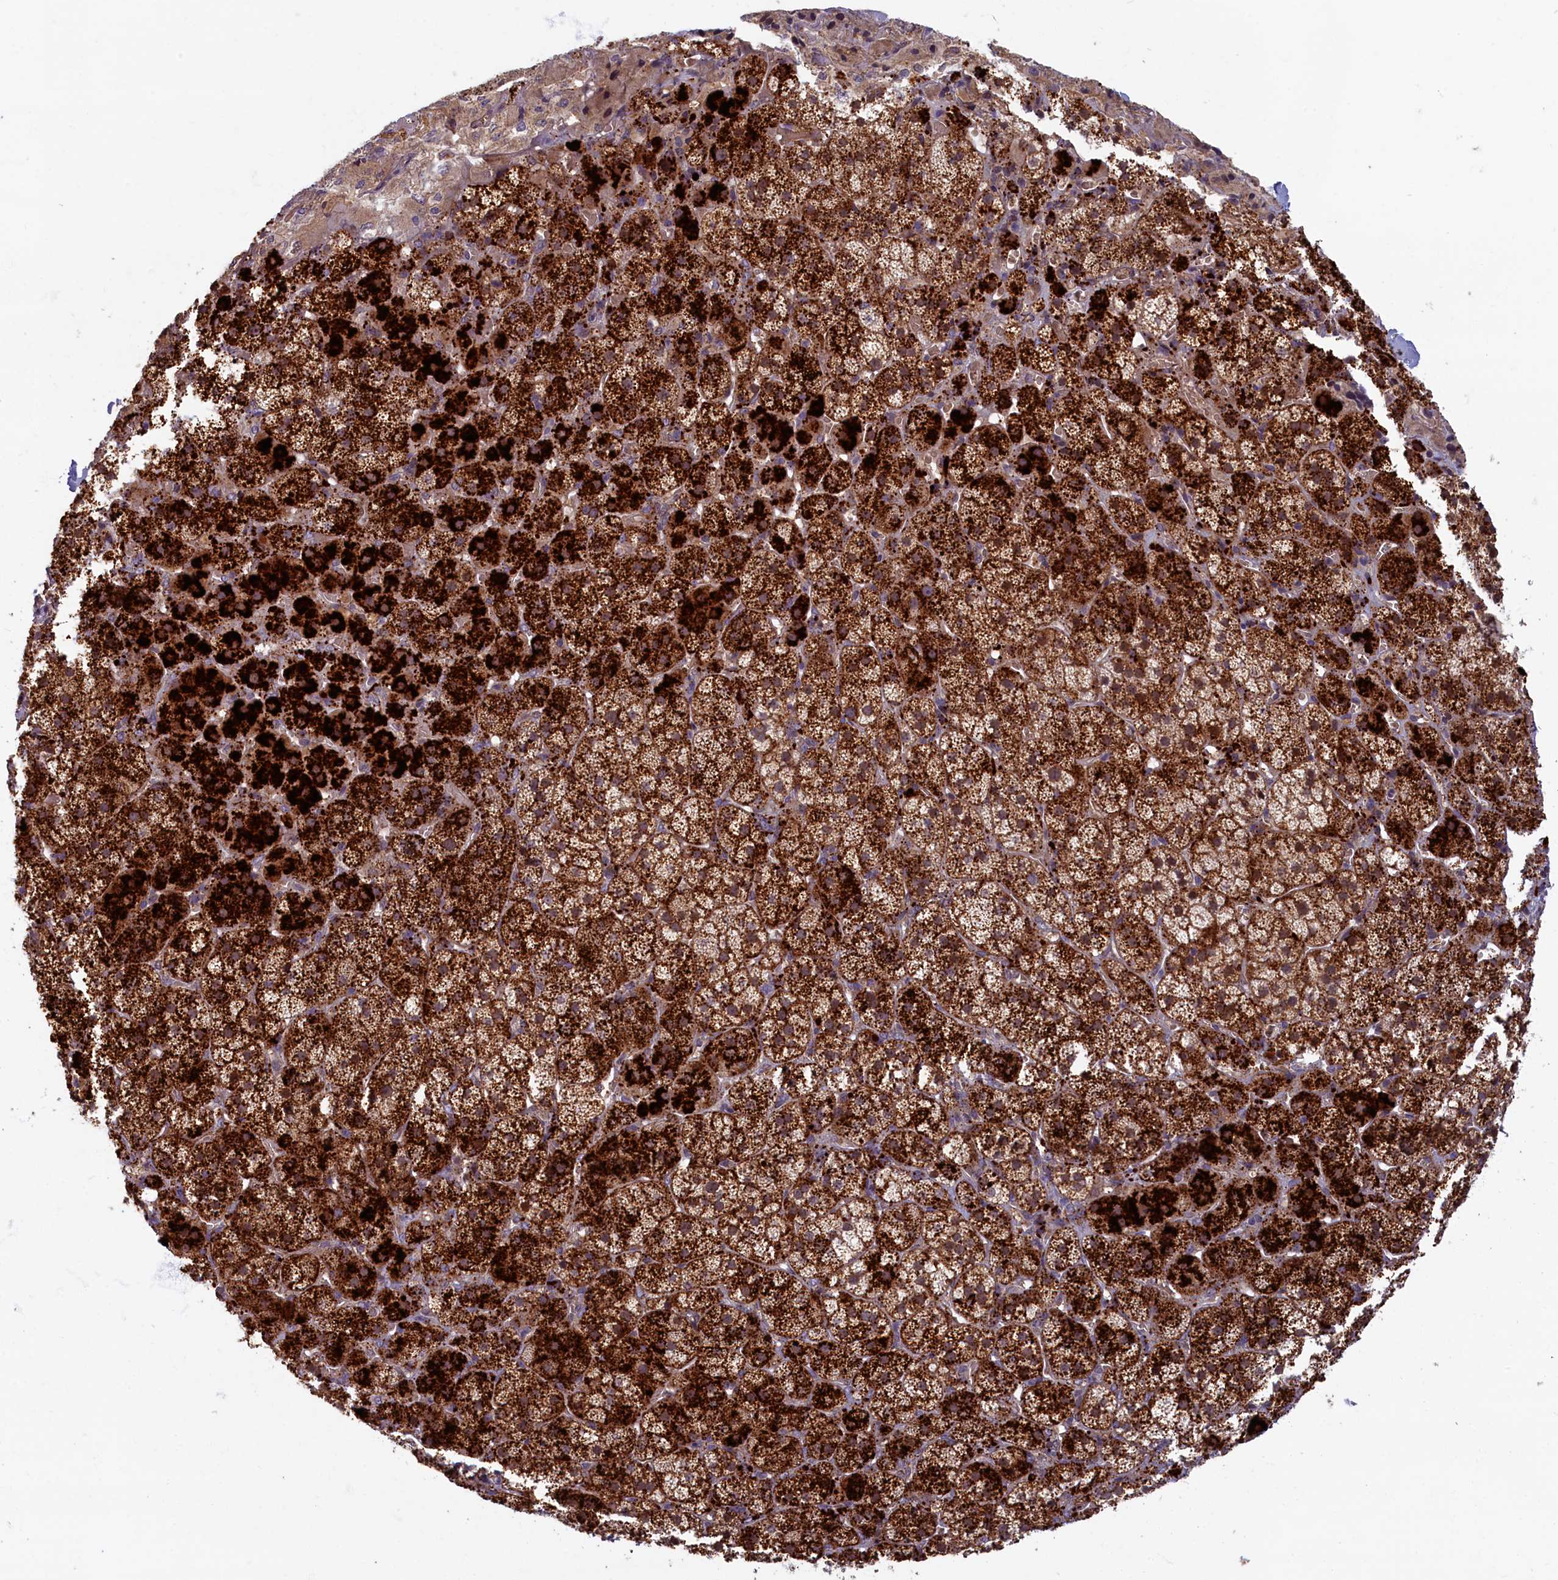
{"staining": {"intensity": "strong", "quantity": "25%-75%", "location": "cytoplasmic/membranous"}, "tissue": "adrenal gland", "cell_type": "Glandular cells", "image_type": "normal", "snomed": [{"axis": "morphology", "description": "Normal tissue, NOS"}, {"axis": "topography", "description": "Adrenal gland"}], "caption": "Adrenal gland stained for a protein (brown) demonstrates strong cytoplasmic/membranous positive expression in approximately 25%-75% of glandular cells.", "gene": "FCSK", "patient": {"sex": "female", "age": 44}}